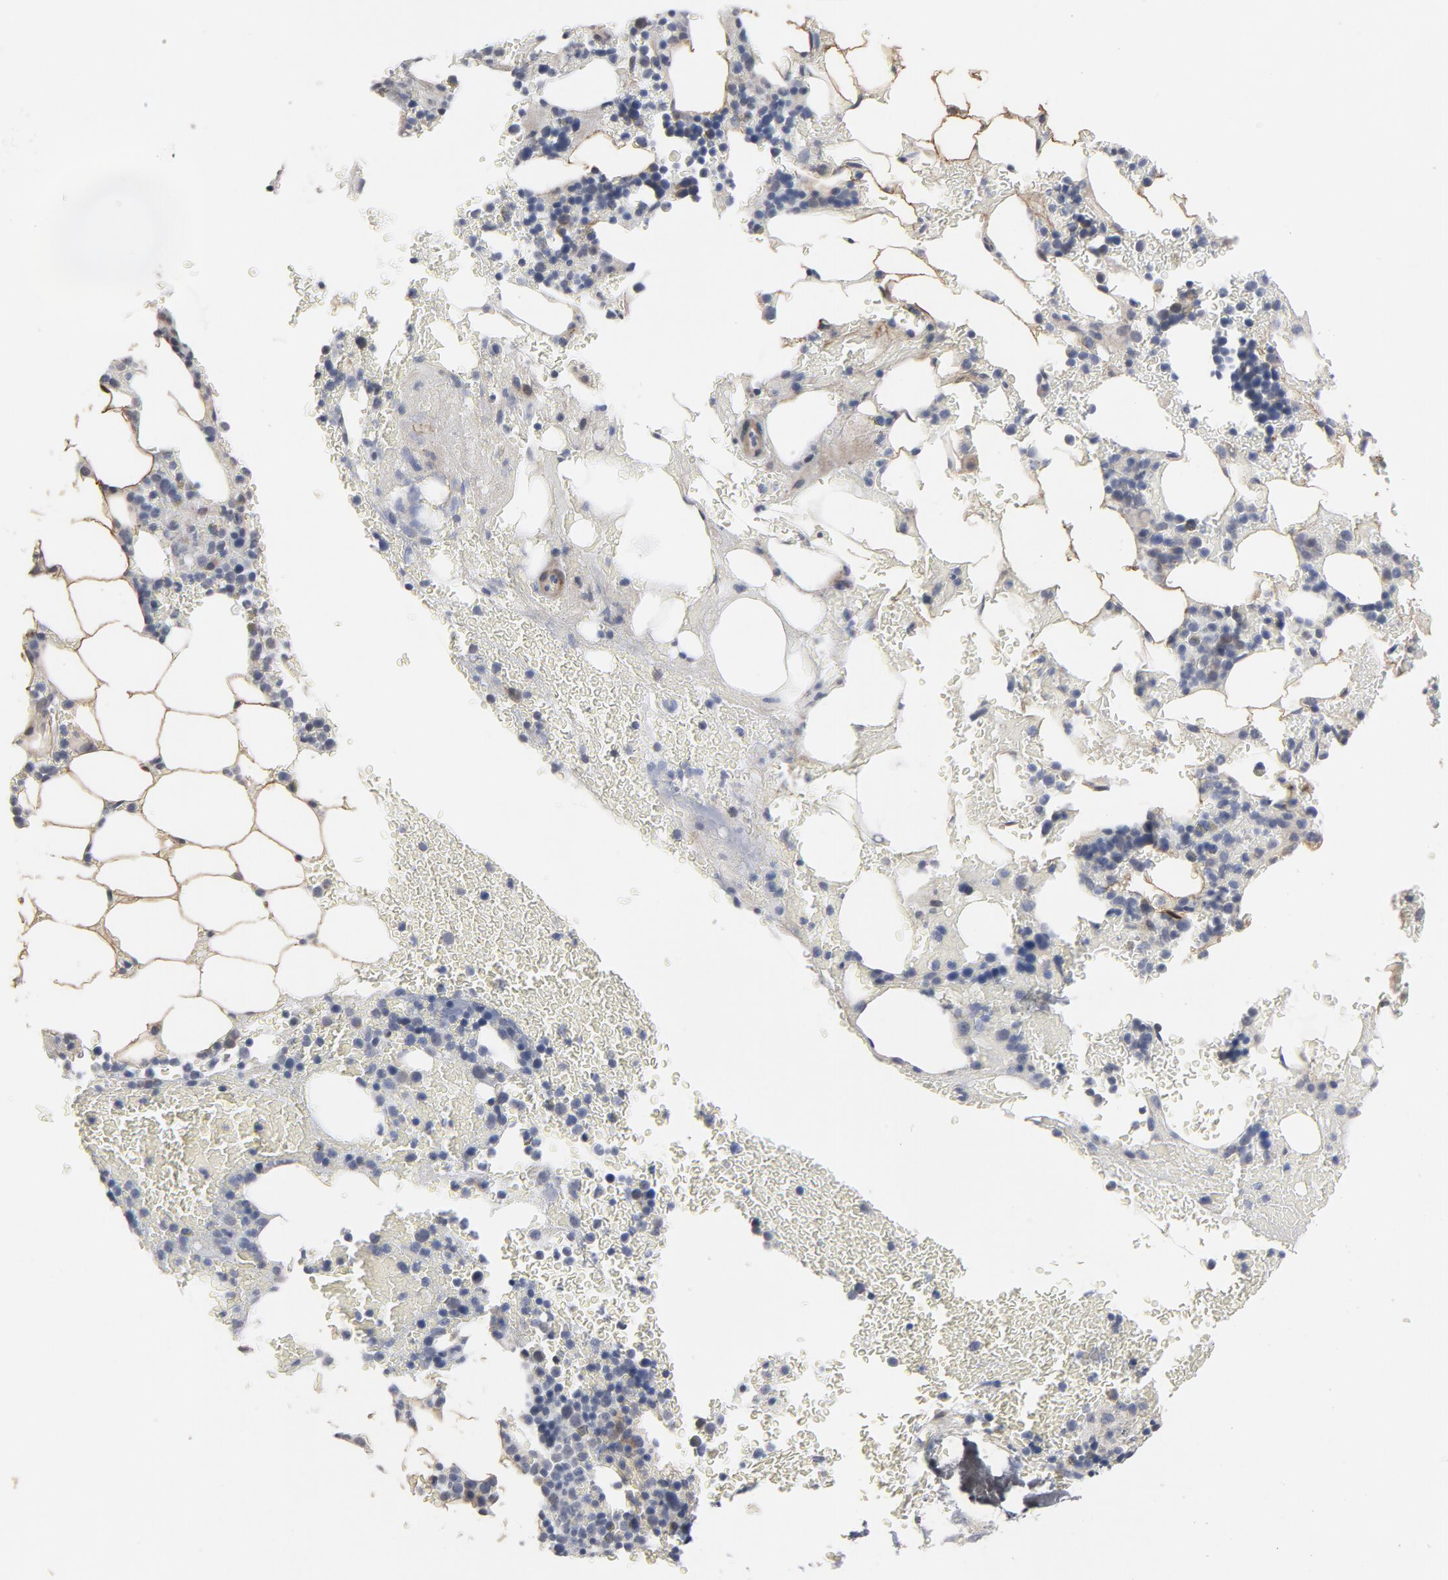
{"staining": {"intensity": "negative", "quantity": "none", "location": "none"}, "tissue": "bone marrow", "cell_type": "Hematopoietic cells", "image_type": "normal", "snomed": [{"axis": "morphology", "description": "Normal tissue, NOS"}, {"axis": "topography", "description": "Bone marrow"}], "caption": "Bone marrow stained for a protein using IHC exhibits no staining hematopoietic cells.", "gene": "PPP1R1B", "patient": {"sex": "female", "age": 73}}